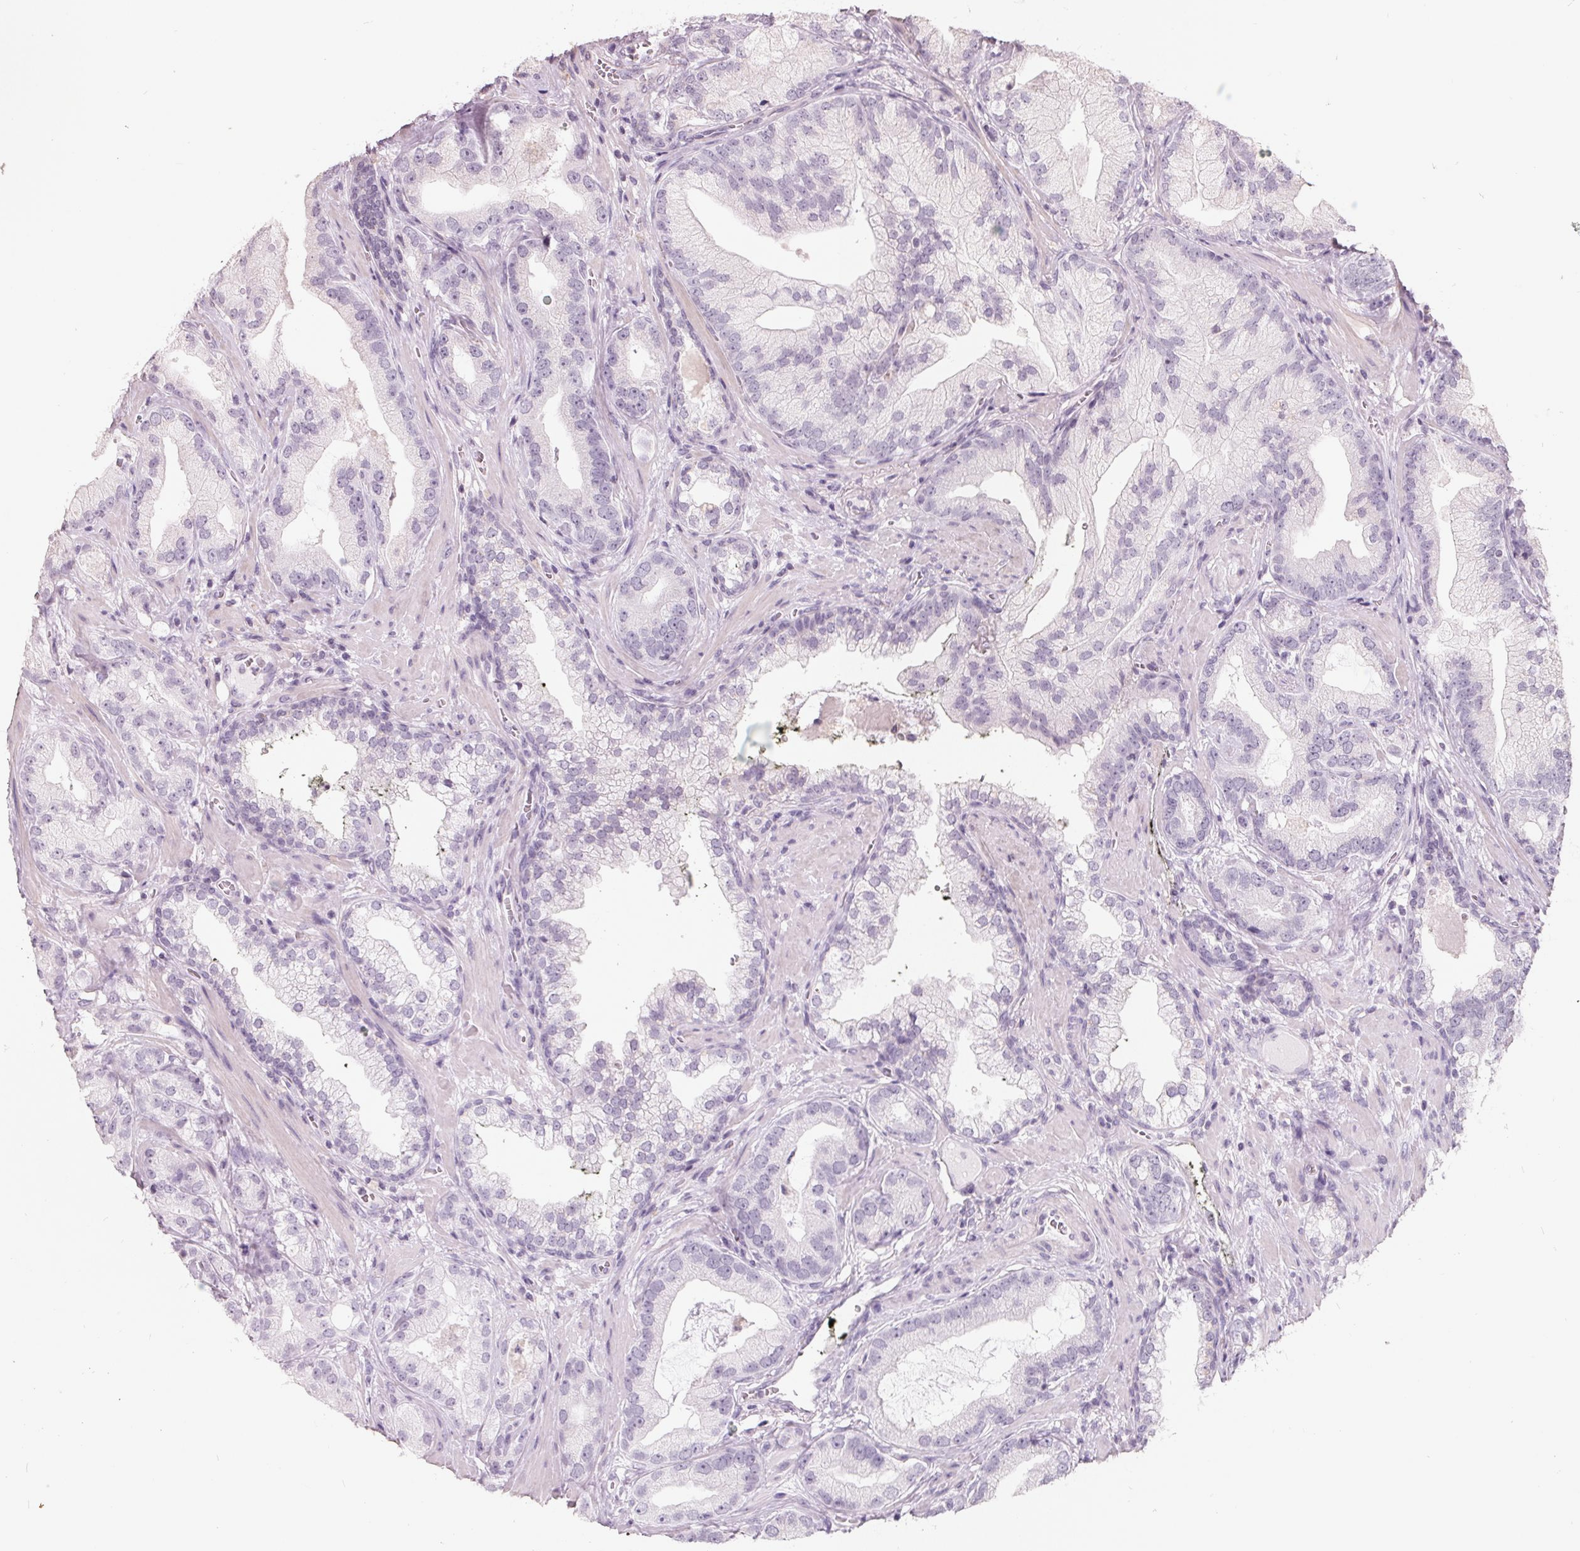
{"staining": {"intensity": "negative", "quantity": "none", "location": "none"}, "tissue": "prostate cancer", "cell_type": "Tumor cells", "image_type": "cancer", "snomed": [{"axis": "morphology", "description": "Adenocarcinoma, Low grade"}, {"axis": "topography", "description": "Prostate"}], "caption": "Immunohistochemical staining of human prostate cancer shows no significant expression in tumor cells.", "gene": "FTCD", "patient": {"sex": "male", "age": 62}}